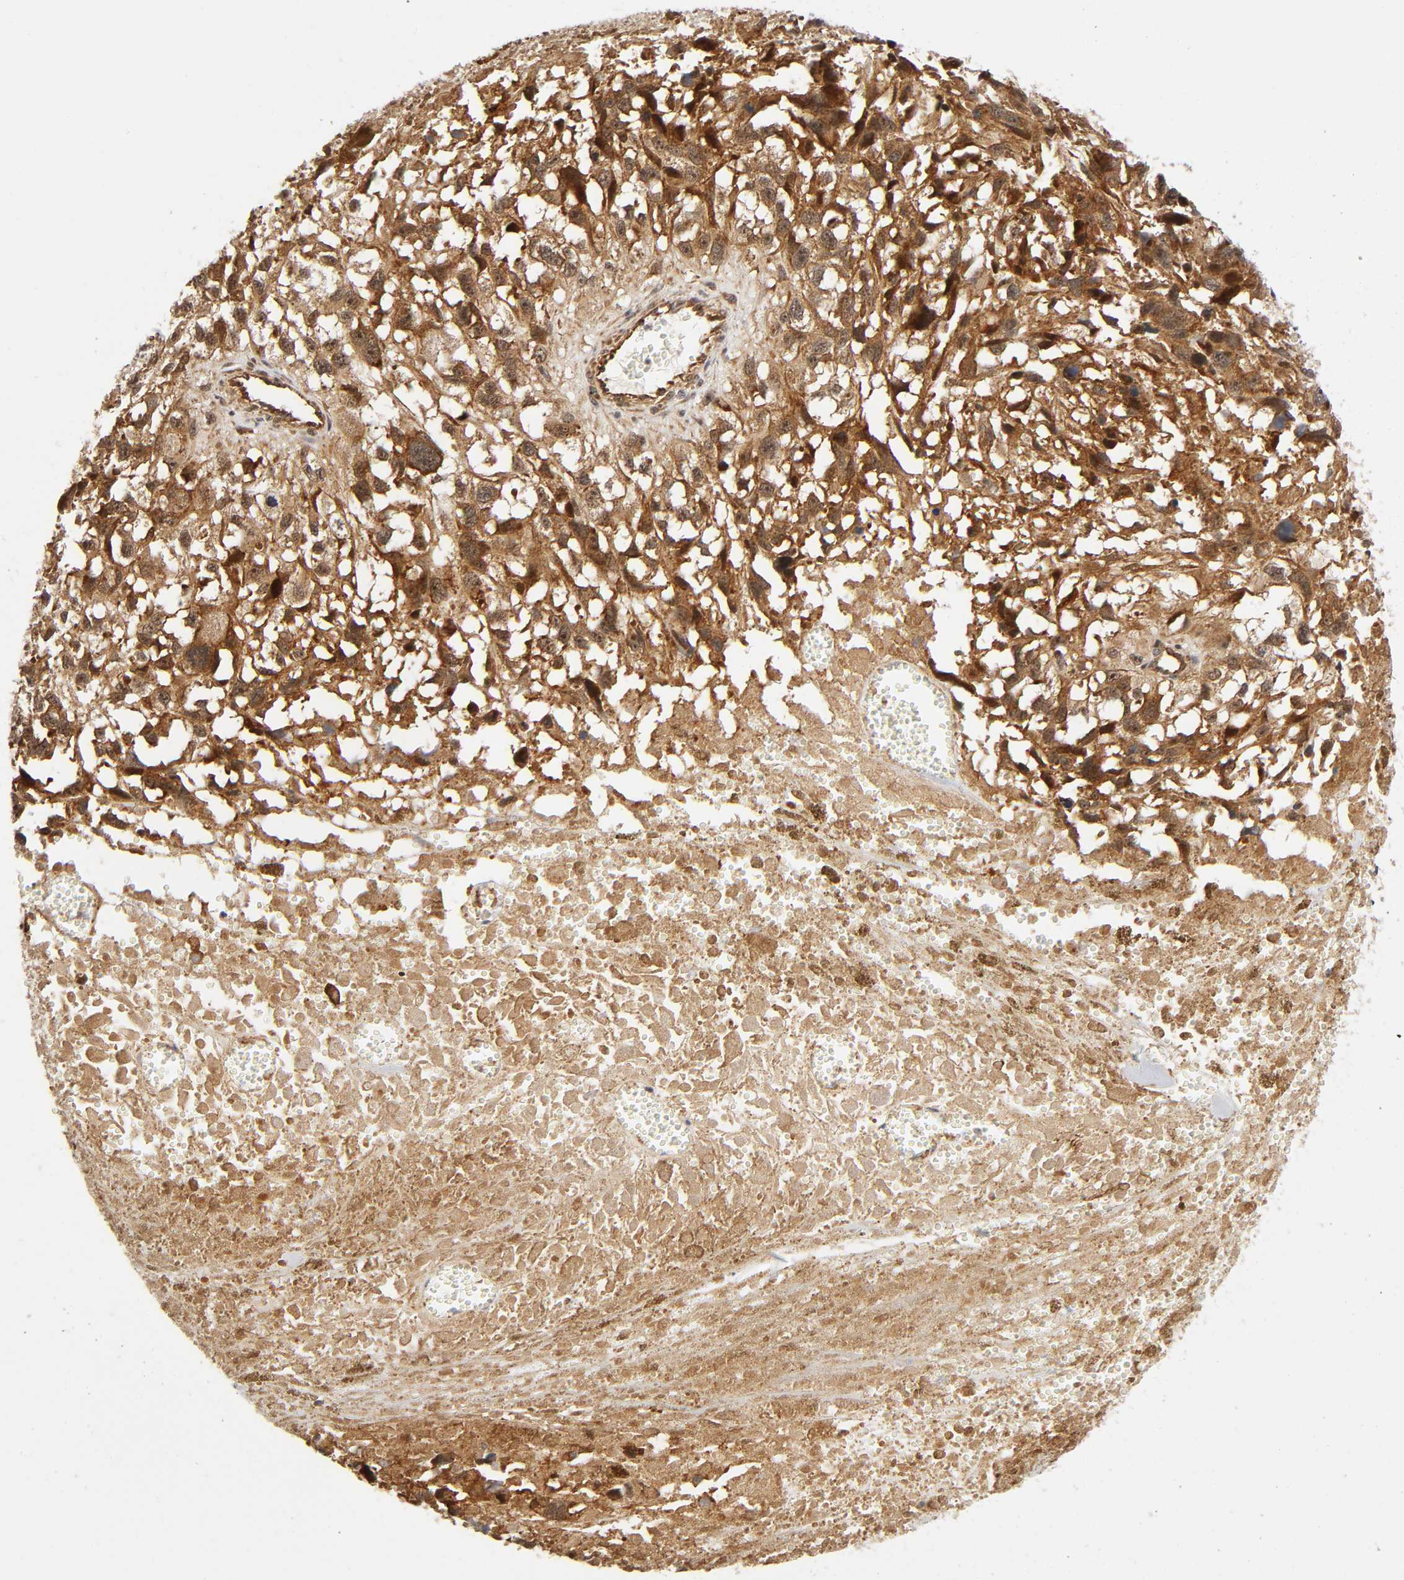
{"staining": {"intensity": "moderate", "quantity": ">75%", "location": "cytoplasmic/membranous,nuclear"}, "tissue": "melanoma", "cell_type": "Tumor cells", "image_type": "cancer", "snomed": [{"axis": "morphology", "description": "Malignant melanoma, Metastatic site"}, {"axis": "topography", "description": "Lymph node"}], "caption": "Protein staining of malignant melanoma (metastatic site) tissue exhibits moderate cytoplasmic/membranous and nuclear expression in about >75% of tumor cells. (Stains: DAB in brown, nuclei in blue, Microscopy: brightfield microscopy at high magnification).", "gene": "IQCJ-SCHIP1", "patient": {"sex": "male", "age": 59}}